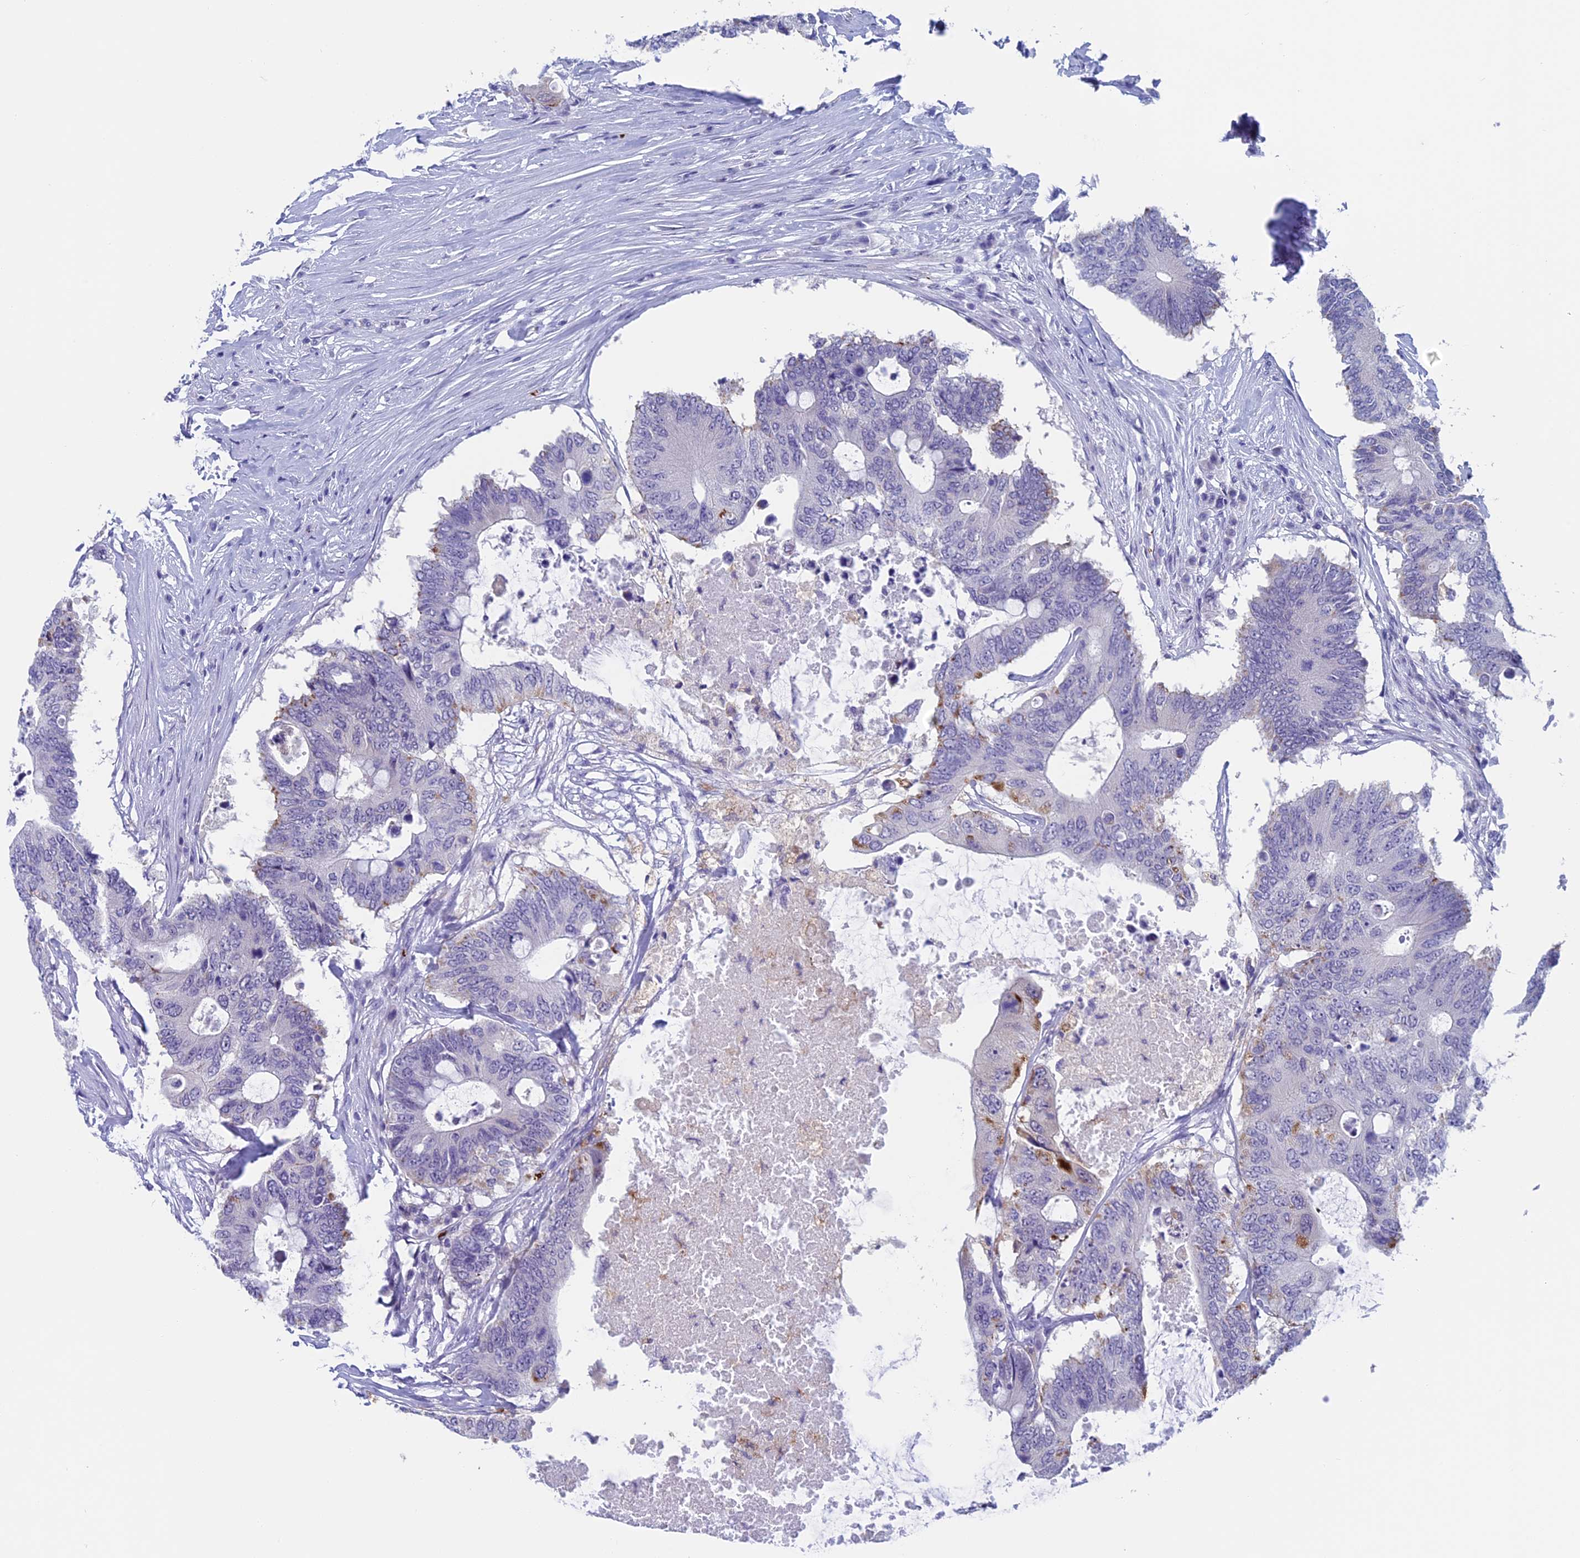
{"staining": {"intensity": "moderate", "quantity": "<25%", "location": "cytoplasmic/membranous"}, "tissue": "colorectal cancer", "cell_type": "Tumor cells", "image_type": "cancer", "snomed": [{"axis": "morphology", "description": "Adenocarcinoma, NOS"}, {"axis": "topography", "description": "Colon"}], "caption": "Approximately <25% of tumor cells in adenocarcinoma (colorectal) exhibit moderate cytoplasmic/membranous protein expression as visualized by brown immunohistochemical staining.", "gene": "AIFM2", "patient": {"sex": "male", "age": 71}}